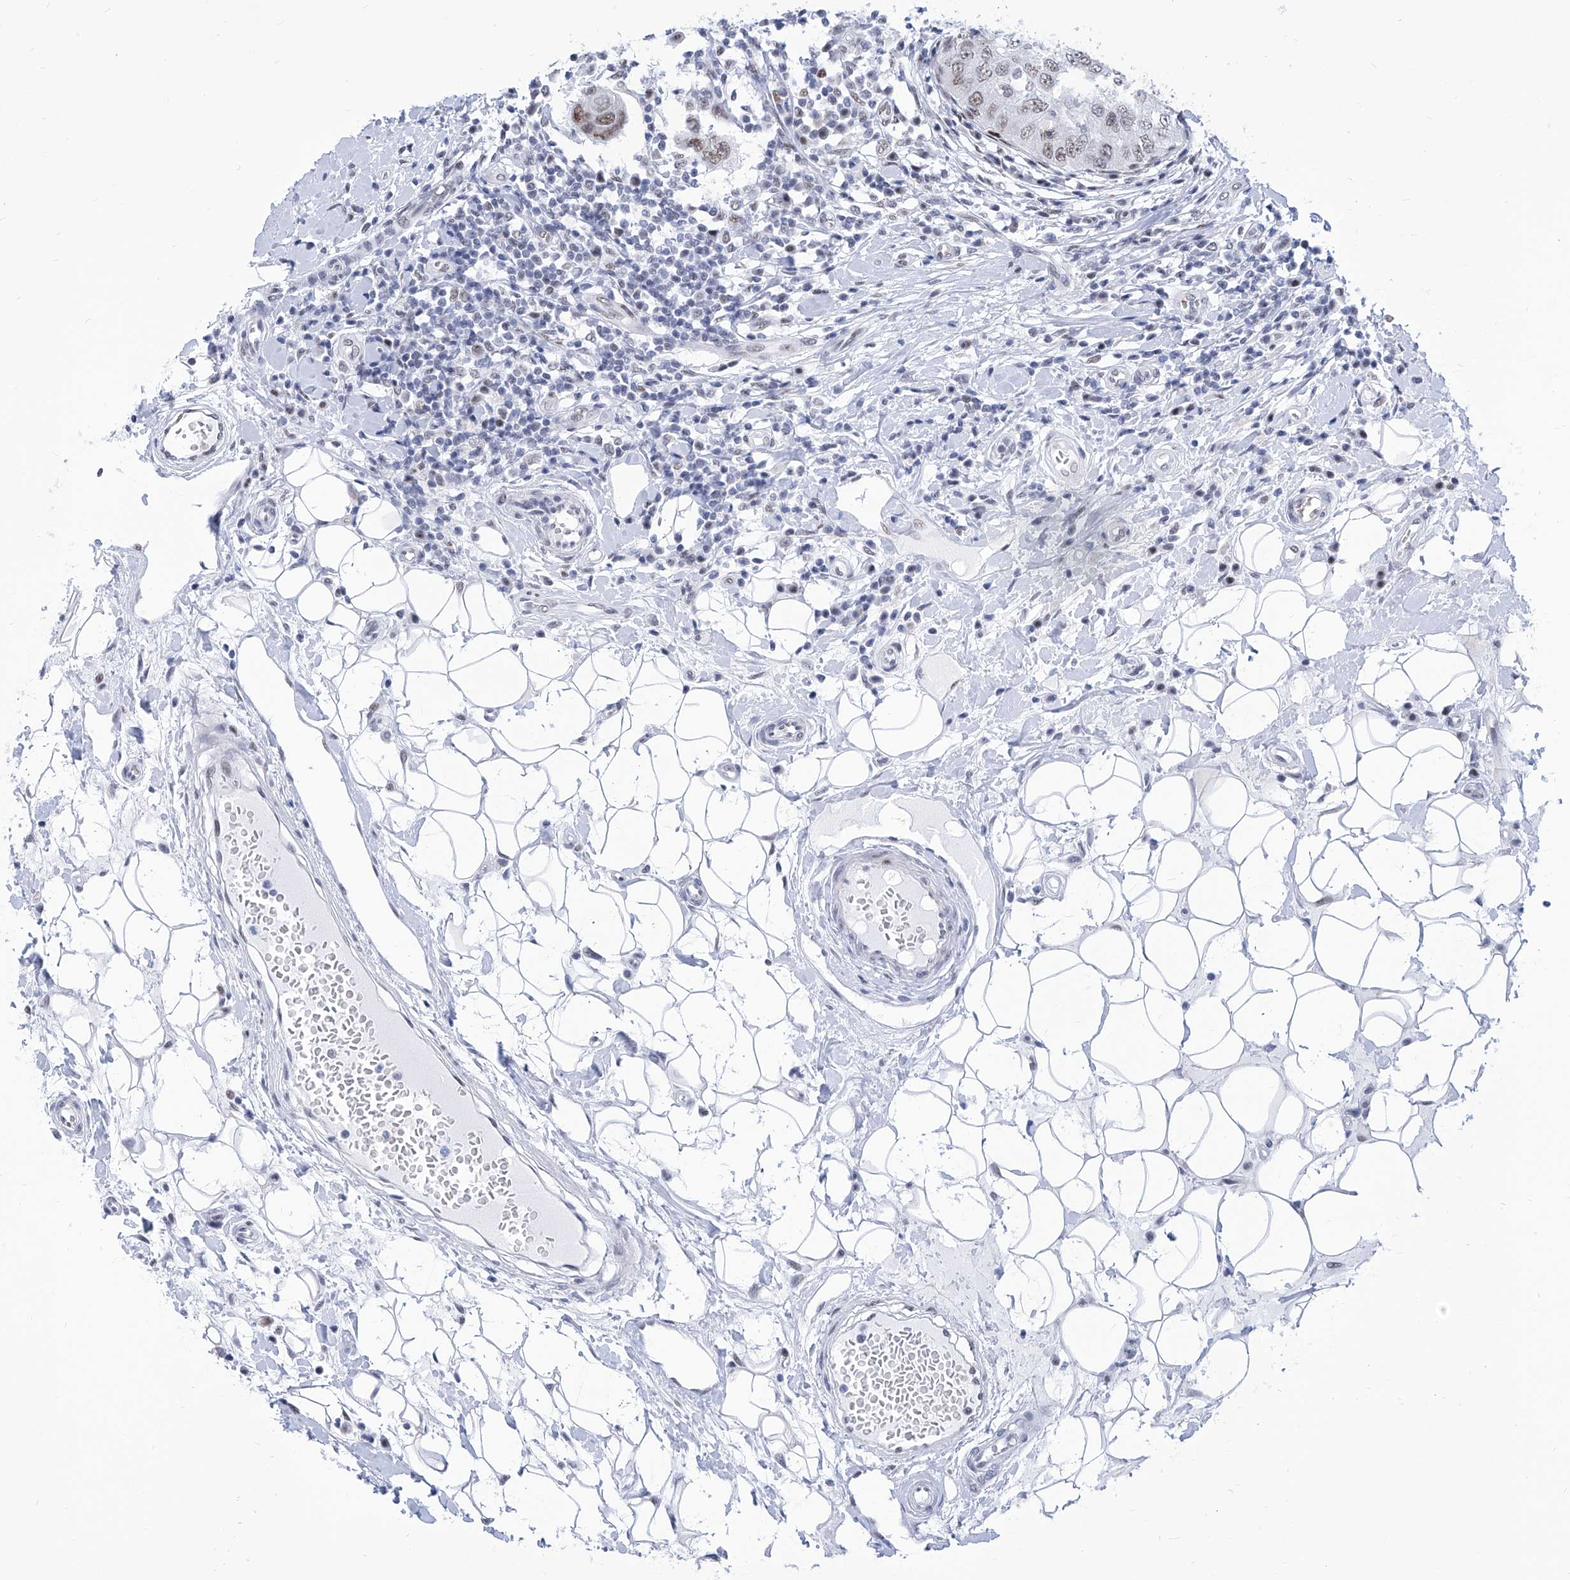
{"staining": {"intensity": "moderate", "quantity": "25%-75%", "location": "nuclear"}, "tissue": "breast cancer", "cell_type": "Tumor cells", "image_type": "cancer", "snomed": [{"axis": "morphology", "description": "Duct carcinoma"}, {"axis": "topography", "description": "Breast"}], "caption": "Immunohistochemical staining of human breast cancer demonstrates medium levels of moderate nuclear staining in approximately 25%-75% of tumor cells. The staining was performed using DAB, with brown indicating positive protein expression. Nuclei are stained blue with hematoxylin.", "gene": "SART1", "patient": {"sex": "female", "age": 27}}